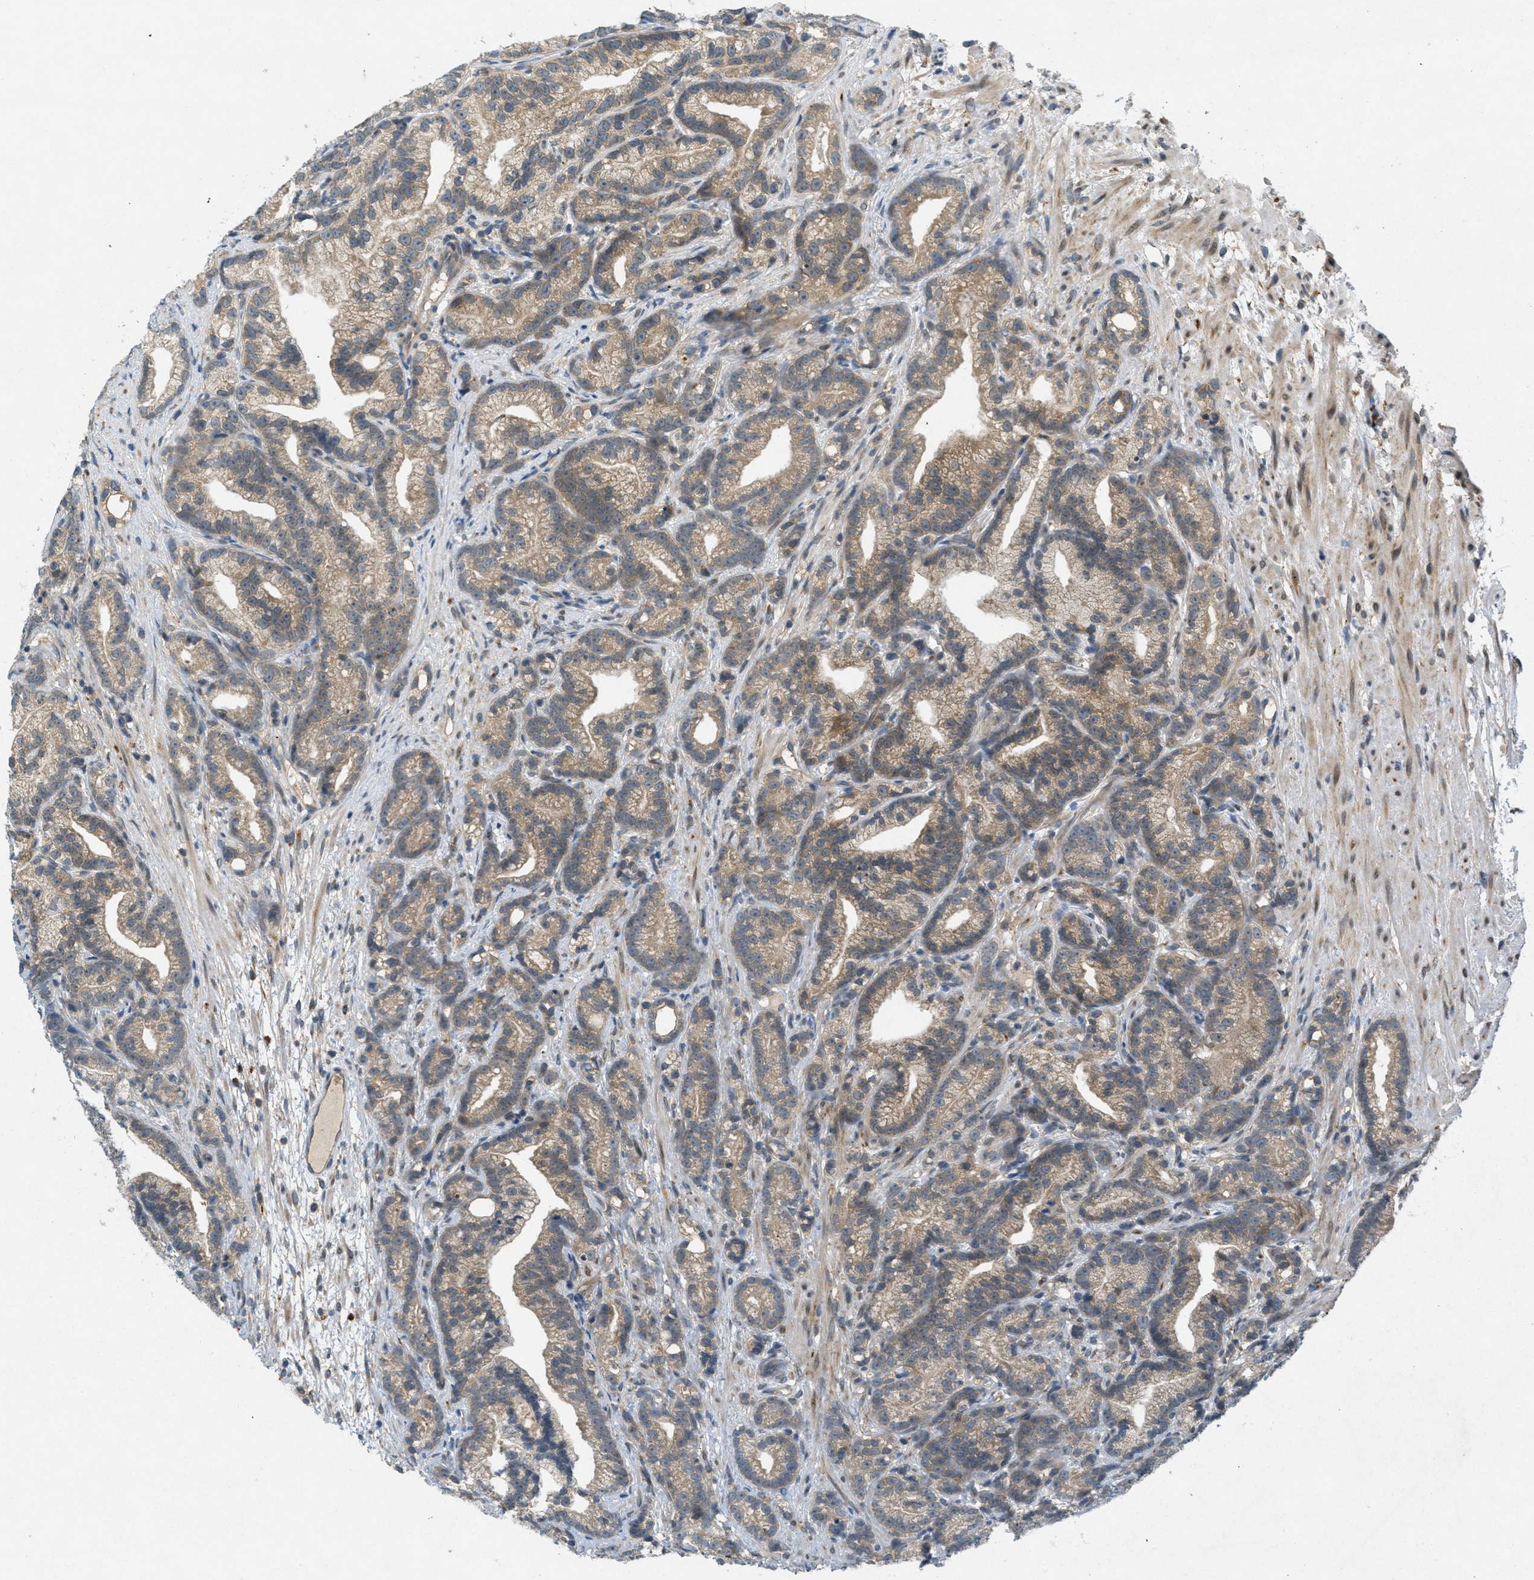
{"staining": {"intensity": "weak", "quantity": ">75%", "location": "cytoplasmic/membranous"}, "tissue": "prostate cancer", "cell_type": "Tumor cells", "image_type": "cancer", "snomed": [{"axis": "morphology", "description": "Adenocarcinoma, Low grade"}, {"axis": "topography", "description": "Prostate"}], "caption": "Prostate cancer (low-grade adenocarcinoma) stained with immunohistochemistry reveals weak cytoplasmic/membranous expression in about >75% of tumor cells. (brown staining indicates protein expression, while blue staining denotes nuclei).", "gene": "SIGMAR1", "patient": {"sex": "male", "age": 89}}